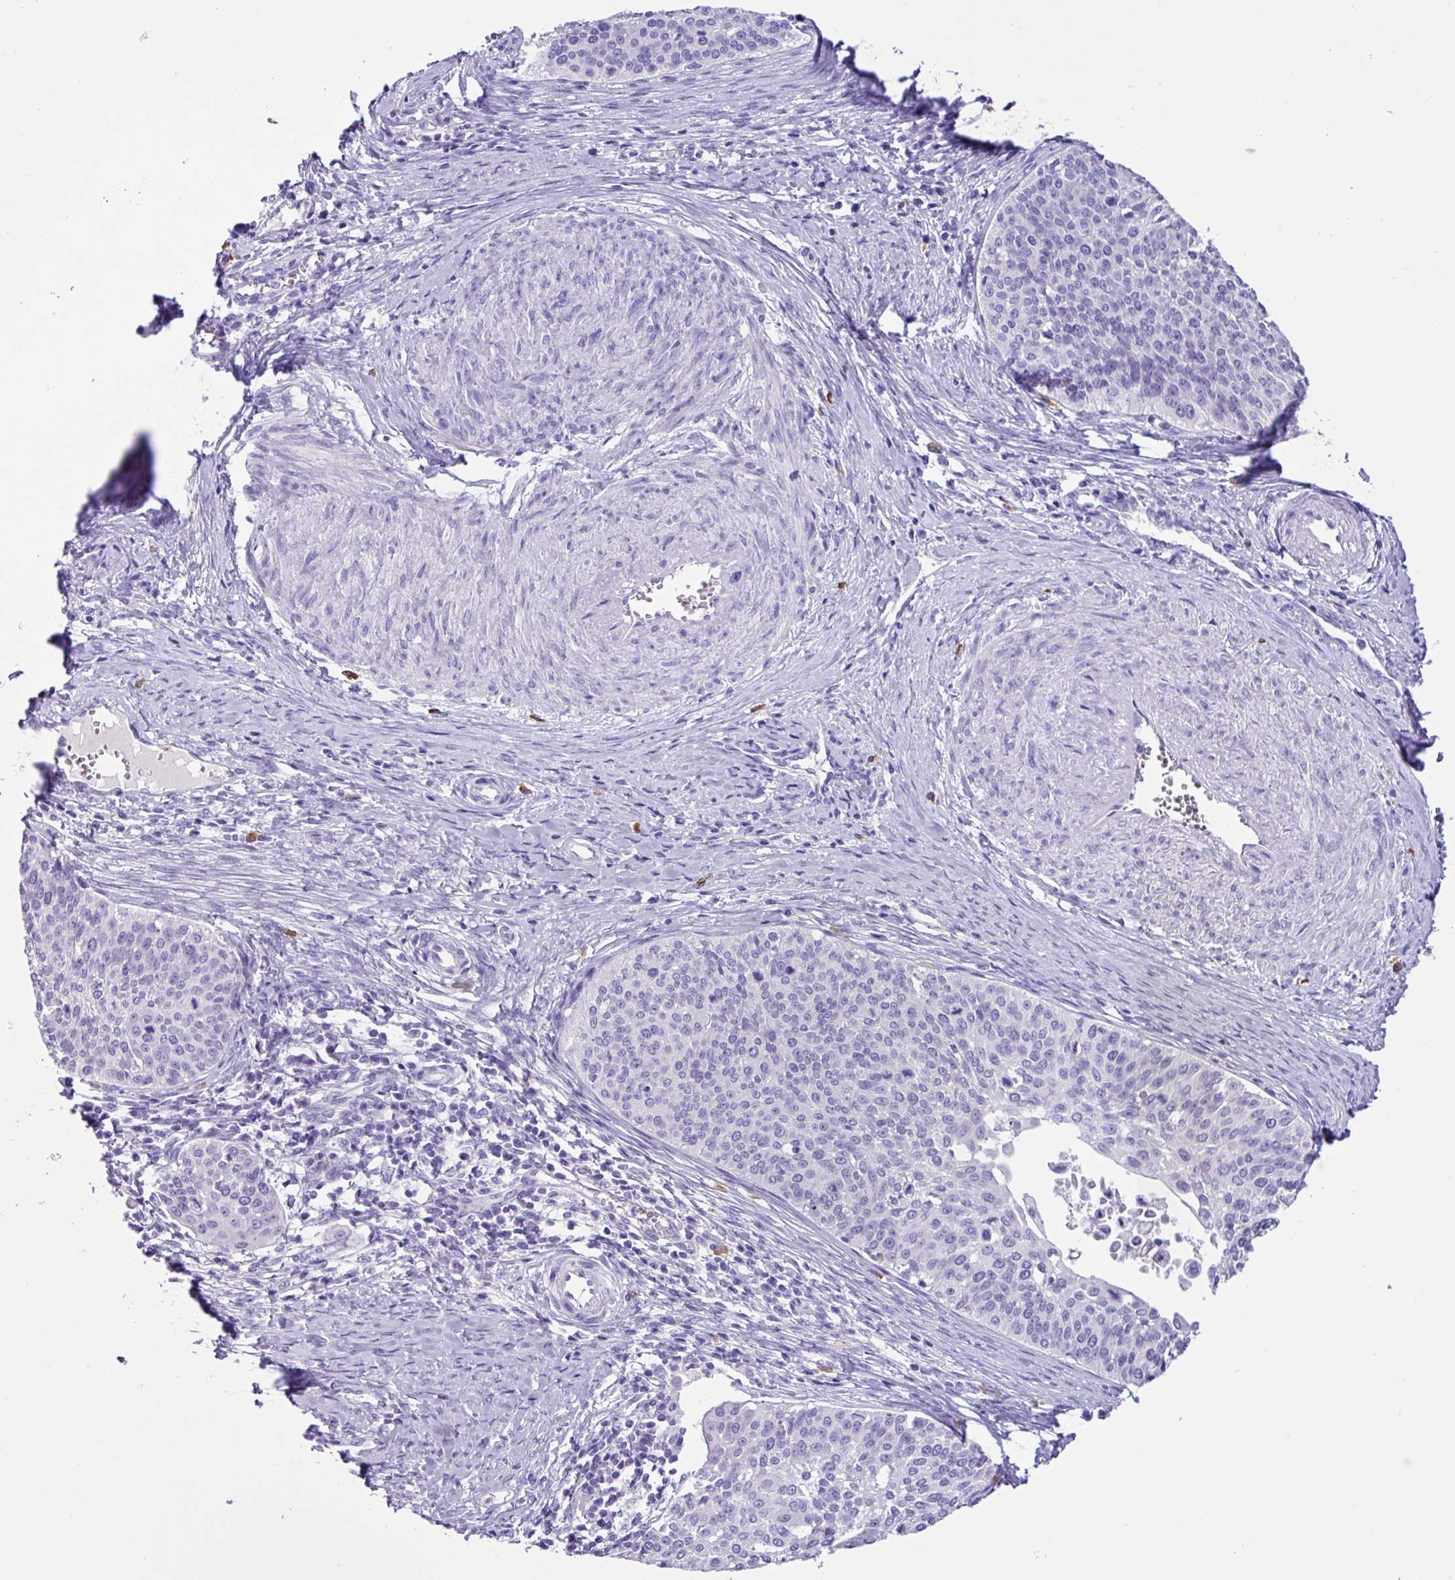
{"staining": {"intensity": "negative", "quantity": "none", "location": "none"}, "tissue": "cervical cancer", "cell_type": "Tumor cells", "image_type": "cancer", "snomed": [{"axis": "morphology", "description": "Squamous cell carcinoma, NOS"}, {"axis": "topography", "description": "Cervix"}], "caption": "IHC histopathology image of neoplastic tissue: squamous cell carcinoma (cervical) stained with DAB reveals no significant protein staining in tumor cells. Brightfield microscopy of immunohistochemistry (IHC) stained with DAB (3,3'-diaminobenzidine) (brown) and hematoxylin (blue), captured at high magnification.", "gene": "MRM2", "patient": {"sex": "female", "age": 44}}